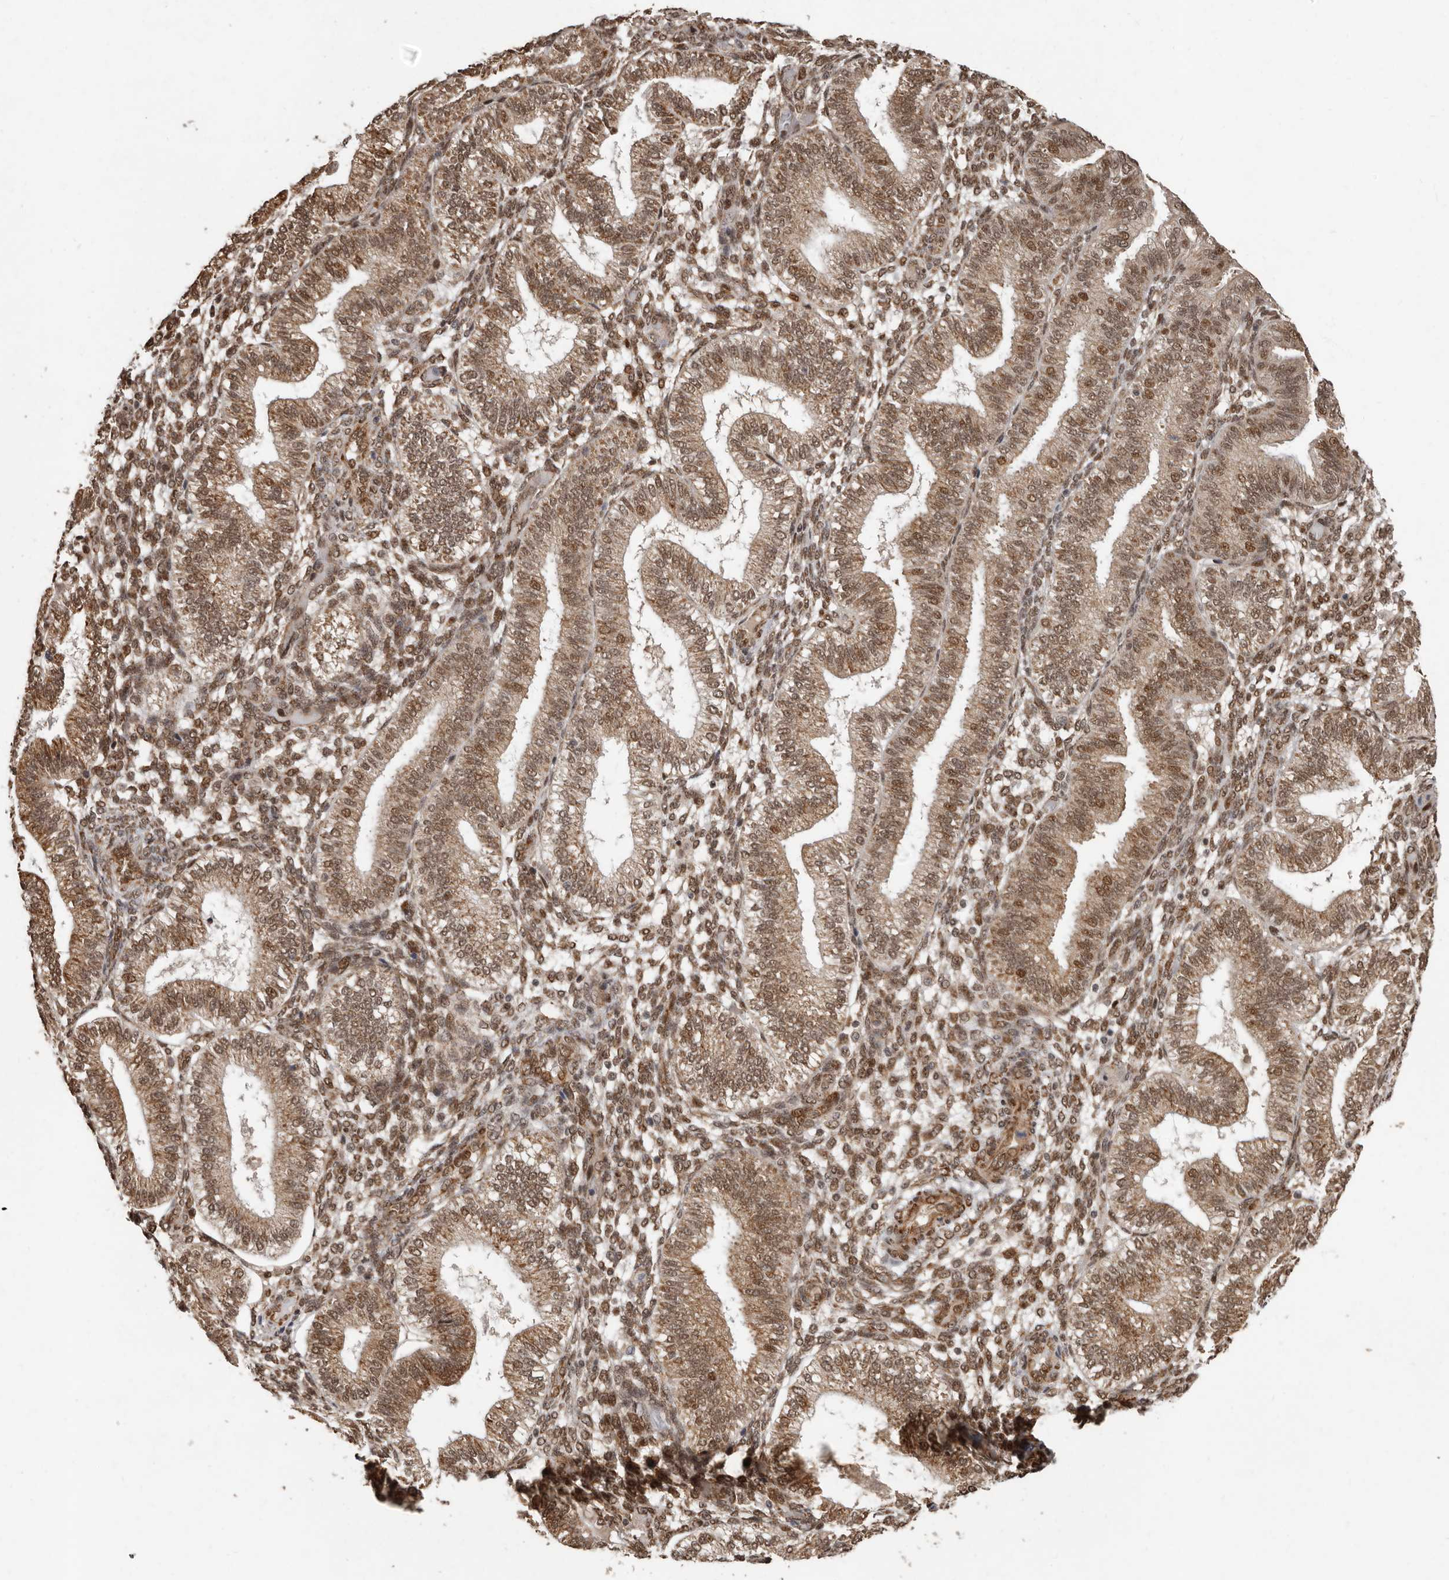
{"staining": {"intensity": "moderate", "quantity": ">75%", "location": "cytoplasmic/membranous,nuclear"}, "tissue": "endometrium", "cell_type": "Cells in endometrial stroma", "image_type": "normal", "snomed": [{"axis": "morphology", "description": "Normal tissue, NOS"}, {"axis": "topography", "description": "Endometrium"}], "caption": "DAB immunohistochemical staining of unremarkable endometrium shows moderate cytoplasmic/membranous,nuclear protein positivity in about >75% of cells in endometrial stroma. (Stains: DAB in brown, nuclei in blue, Microscopy: brightfield microscopy at high magnification).", "gene": "LRGUK", "patient": {"sex": "female", "age": 39}}